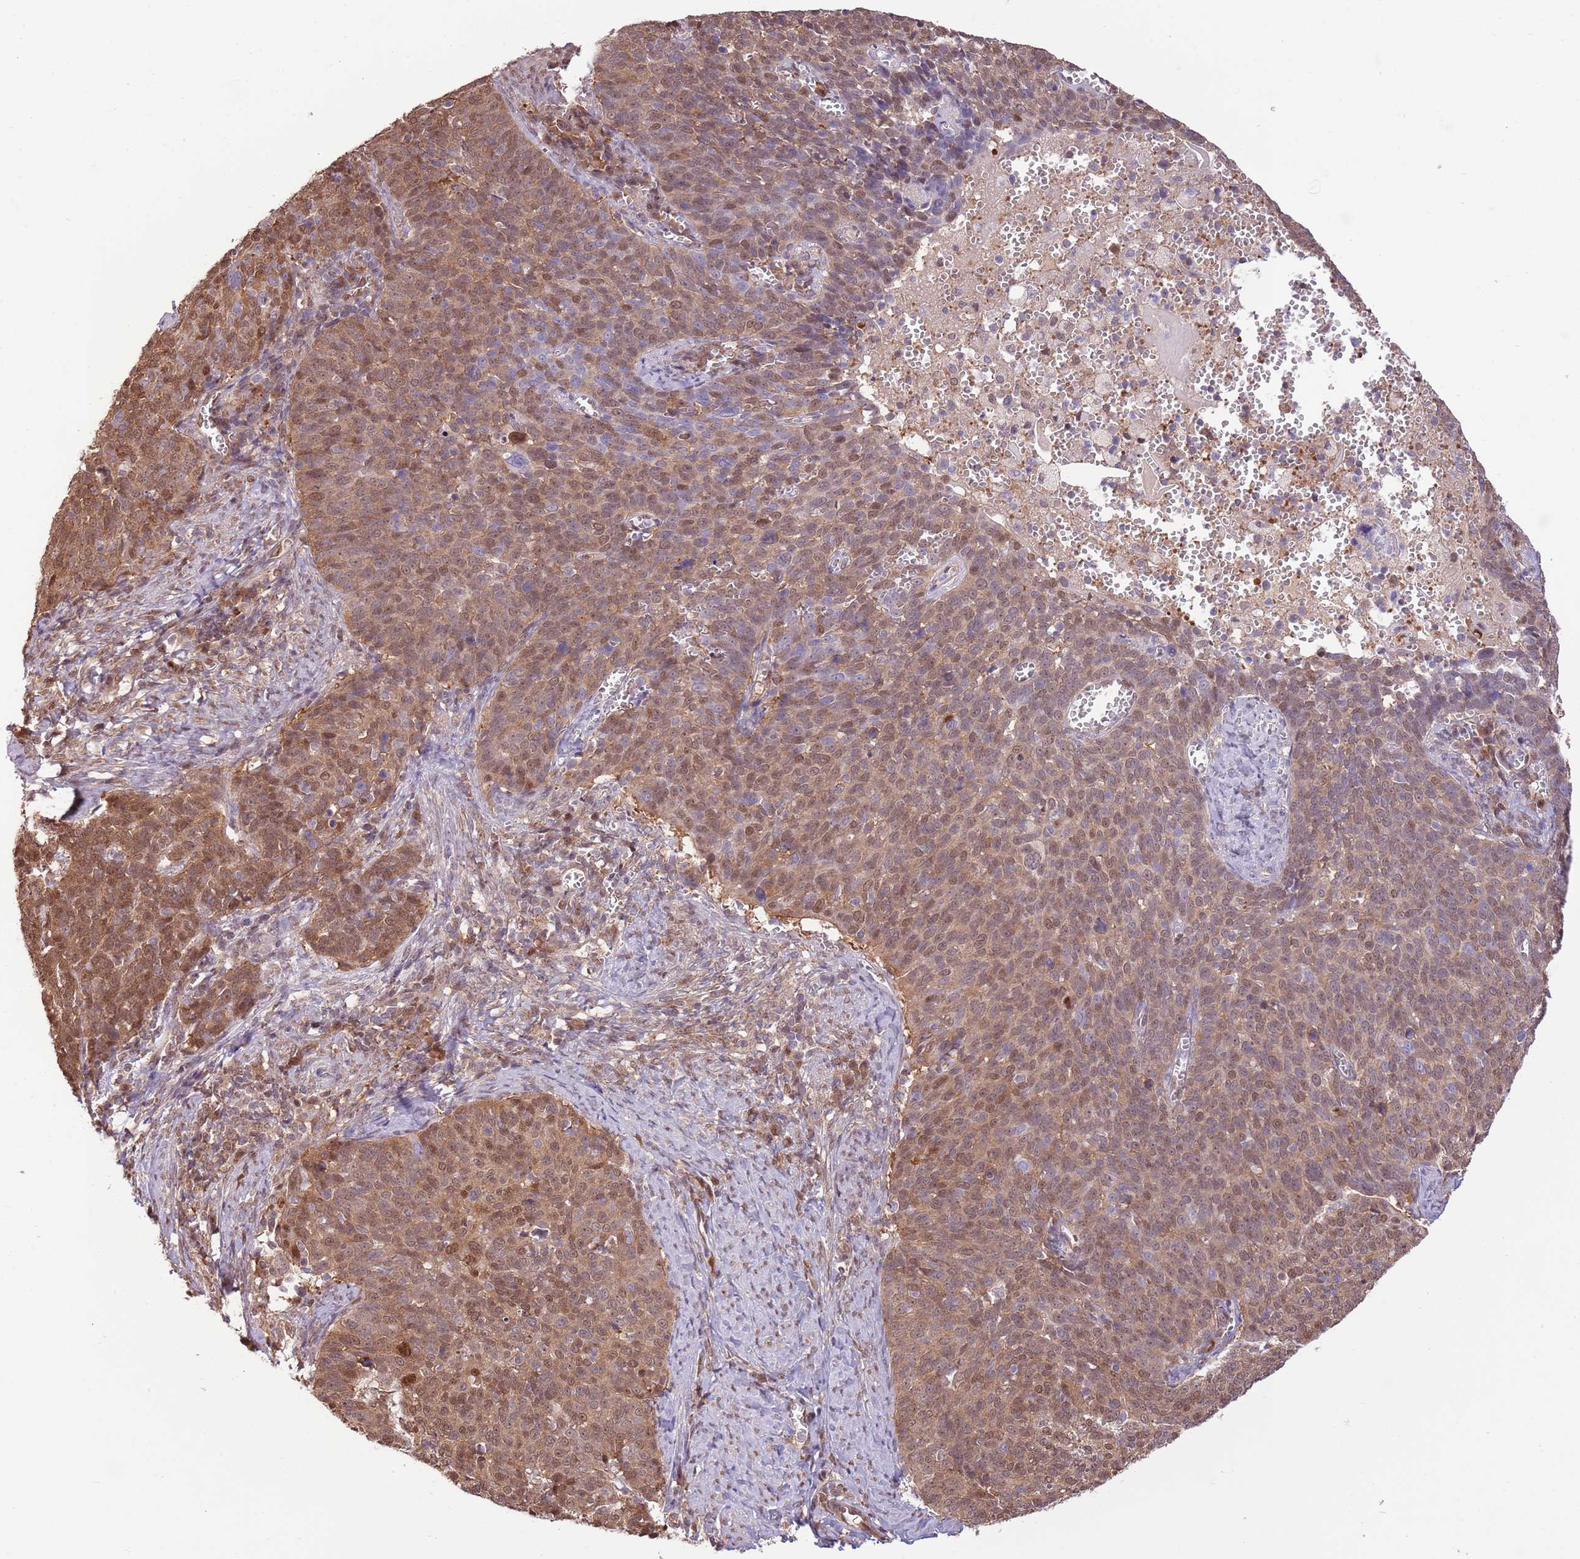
{"staining": {"intensity": "moderate", "quantity": ">75%", "location": "cytoplasmic/membranous,nuclear"}, "tissue": "cervical cancer", "cell_type": "Tumor cells", "image_type": "cancer", "snomed": [{"axis": "morphology", "description": "Normal tissue, NOS"}, {"axis": "morphology", "description": "Squamous cell carcinoma, NOS"}, {"axis": "topography", "description": "Cervix"}], "caption": "A high-resolution photomicrograph shows IHC staining of cervical squamous cell carcinoma, which shows moderate cytoplasmic/membranous and nuclear staining in about >75% of tumor cells.", "gene": "NSFL1C", "patient": {"sex": "female", "age": 39}}